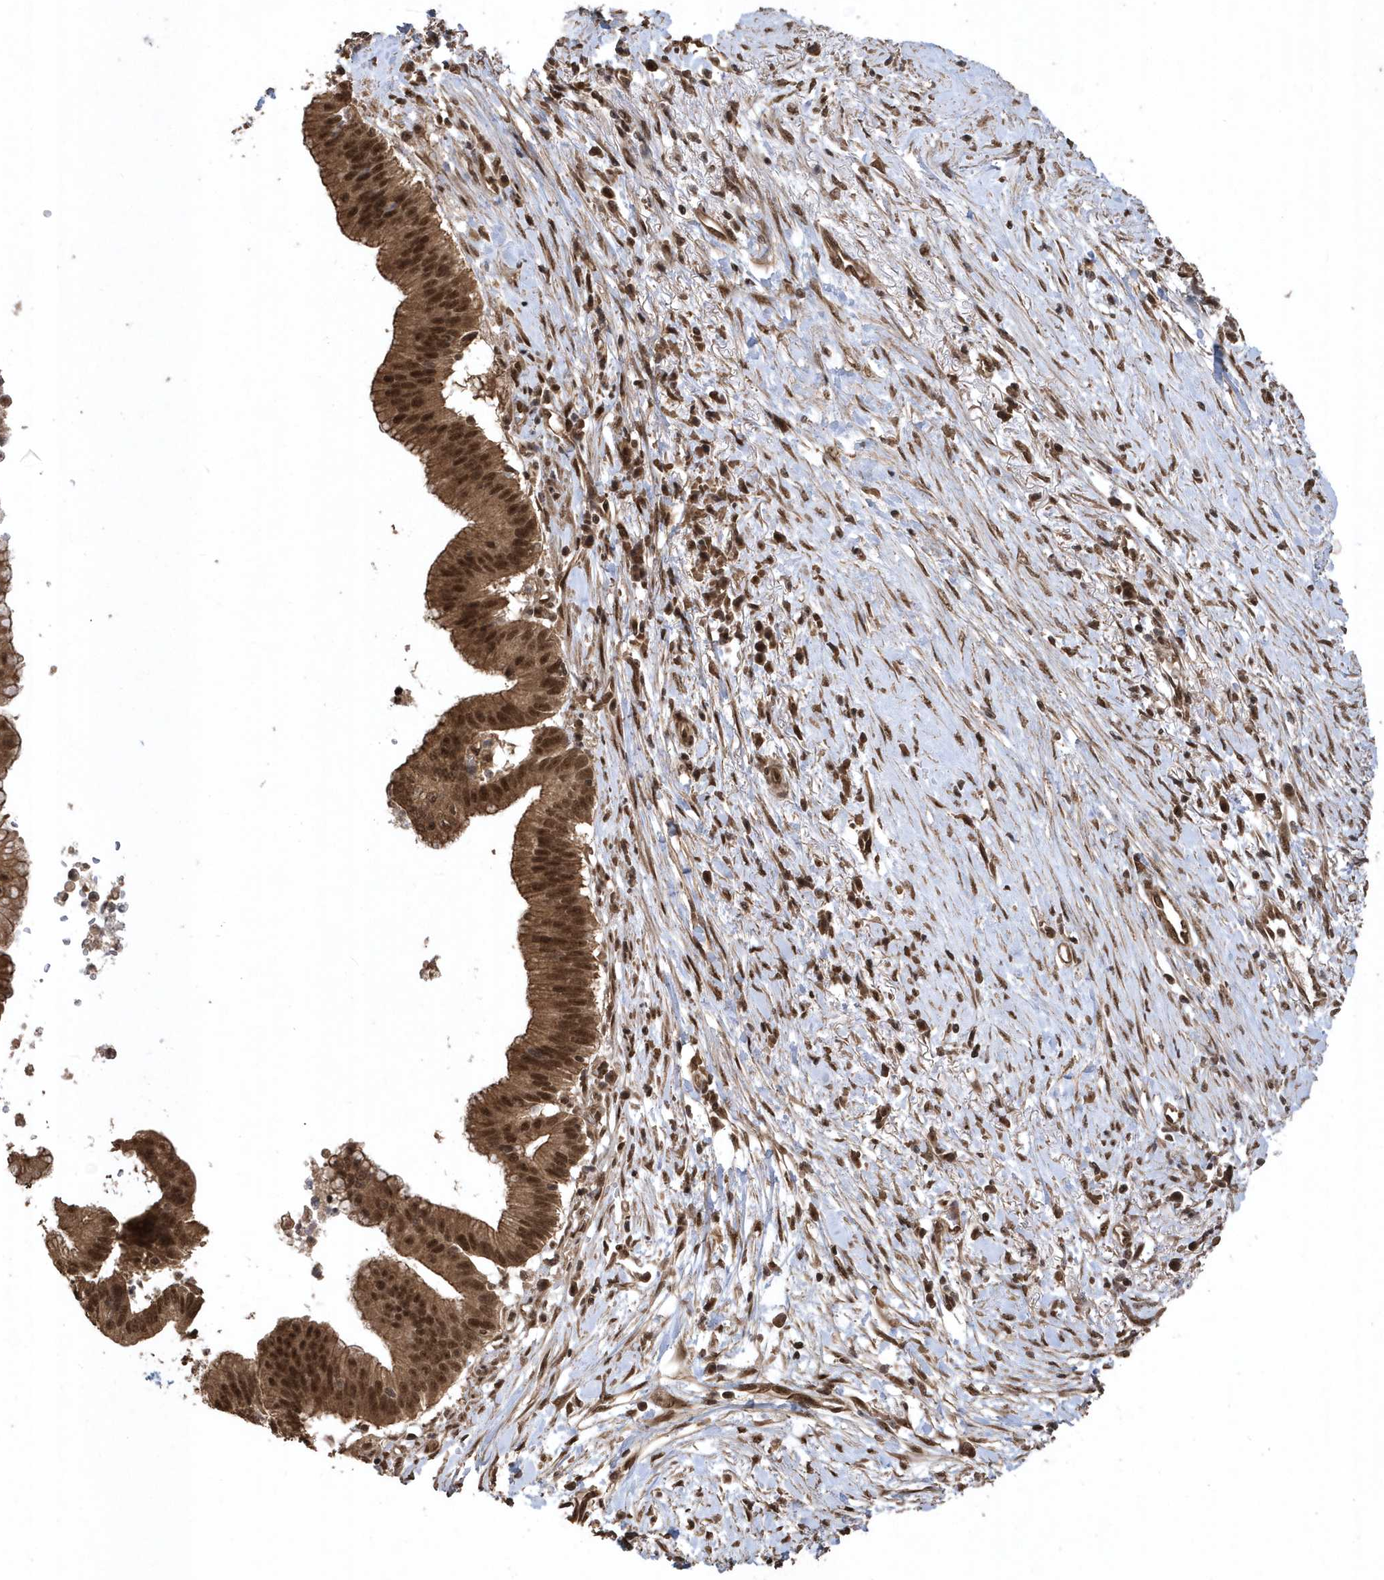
{"staining": {"intensity": "strong", "quantity": ">75%", "location": "cytoplasmic/membranous,nuclear"}, "tissue": "pancreatic cancer", "cell_type": "Tumor cells", "image_type": "cancer", "snomed": [{"axis": "morphology", "description": "Adenocarcinoma, NOS"}, {"axis": "topography", "description": "Pancreas"}], "caption": "Pancreatic cancer (adenocarcinoma) was stained to show a protein in brown. There is high levels of strong cytoplasmic/membranous and nuclear staining in approximately >75% of tumor cells.", "gene": "INTS12", "patient": {"sex": "male", "age": 68}}